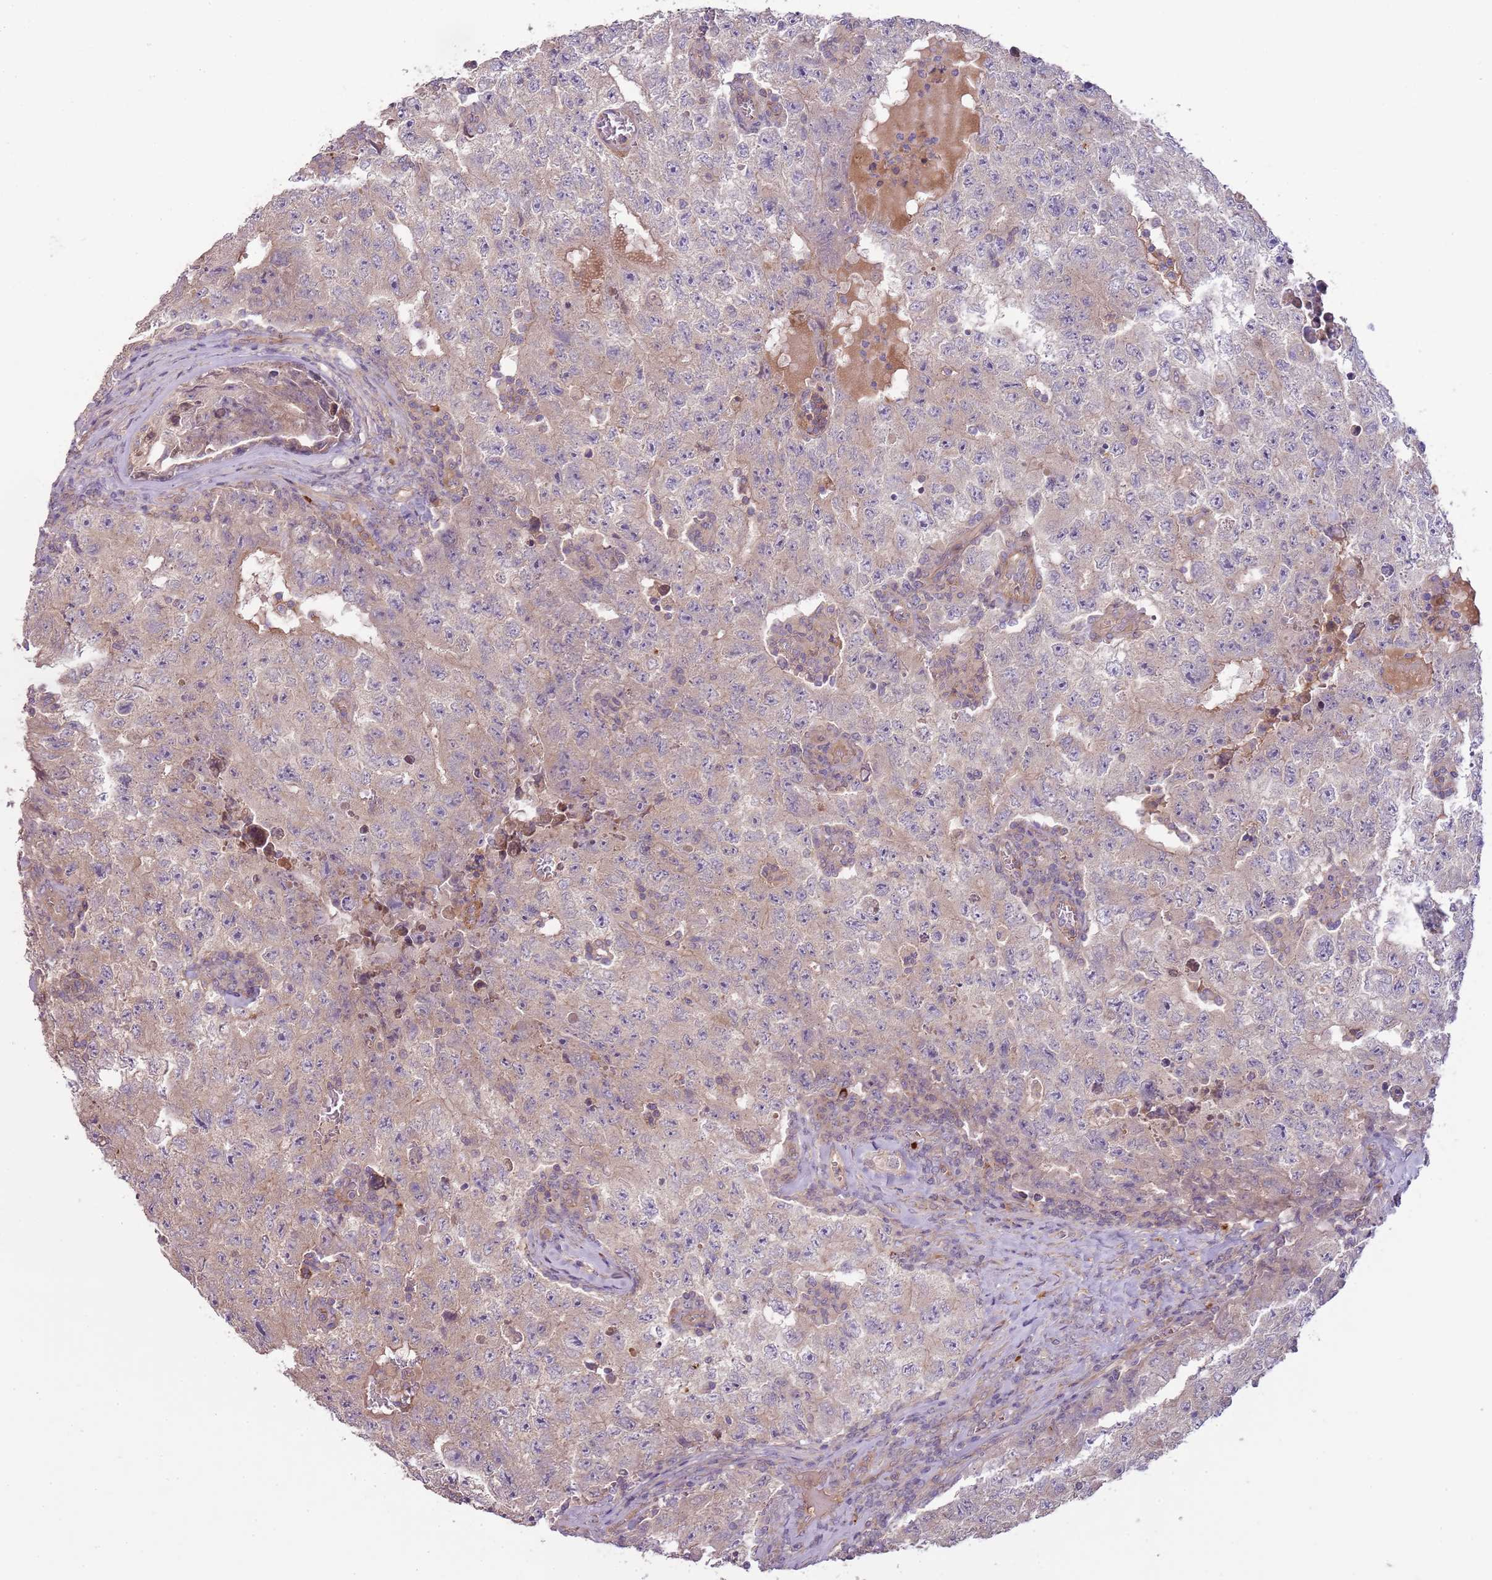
{"staining": {"intensity": "weak", "quantity": "25%-75%", "location": "cytoplasmic/membranous"}, "tissue": "testis cancer", "cell_type": "Tumor cells", "image_type": "cancer", "snomed": [{"axis": "morphology", "description": "Carcinoma, Embryonal, NOS"}, {"axis": "topography", "description": "Testis"}], "caption": "Protein analysis of testis embryonal carcinoma tissue exhibits weak cytoplasmic/membranous expression in about 25%-75% of tumor cells.", "gene": "RNF128", "patient": {"sex": "male", "age": 17}}